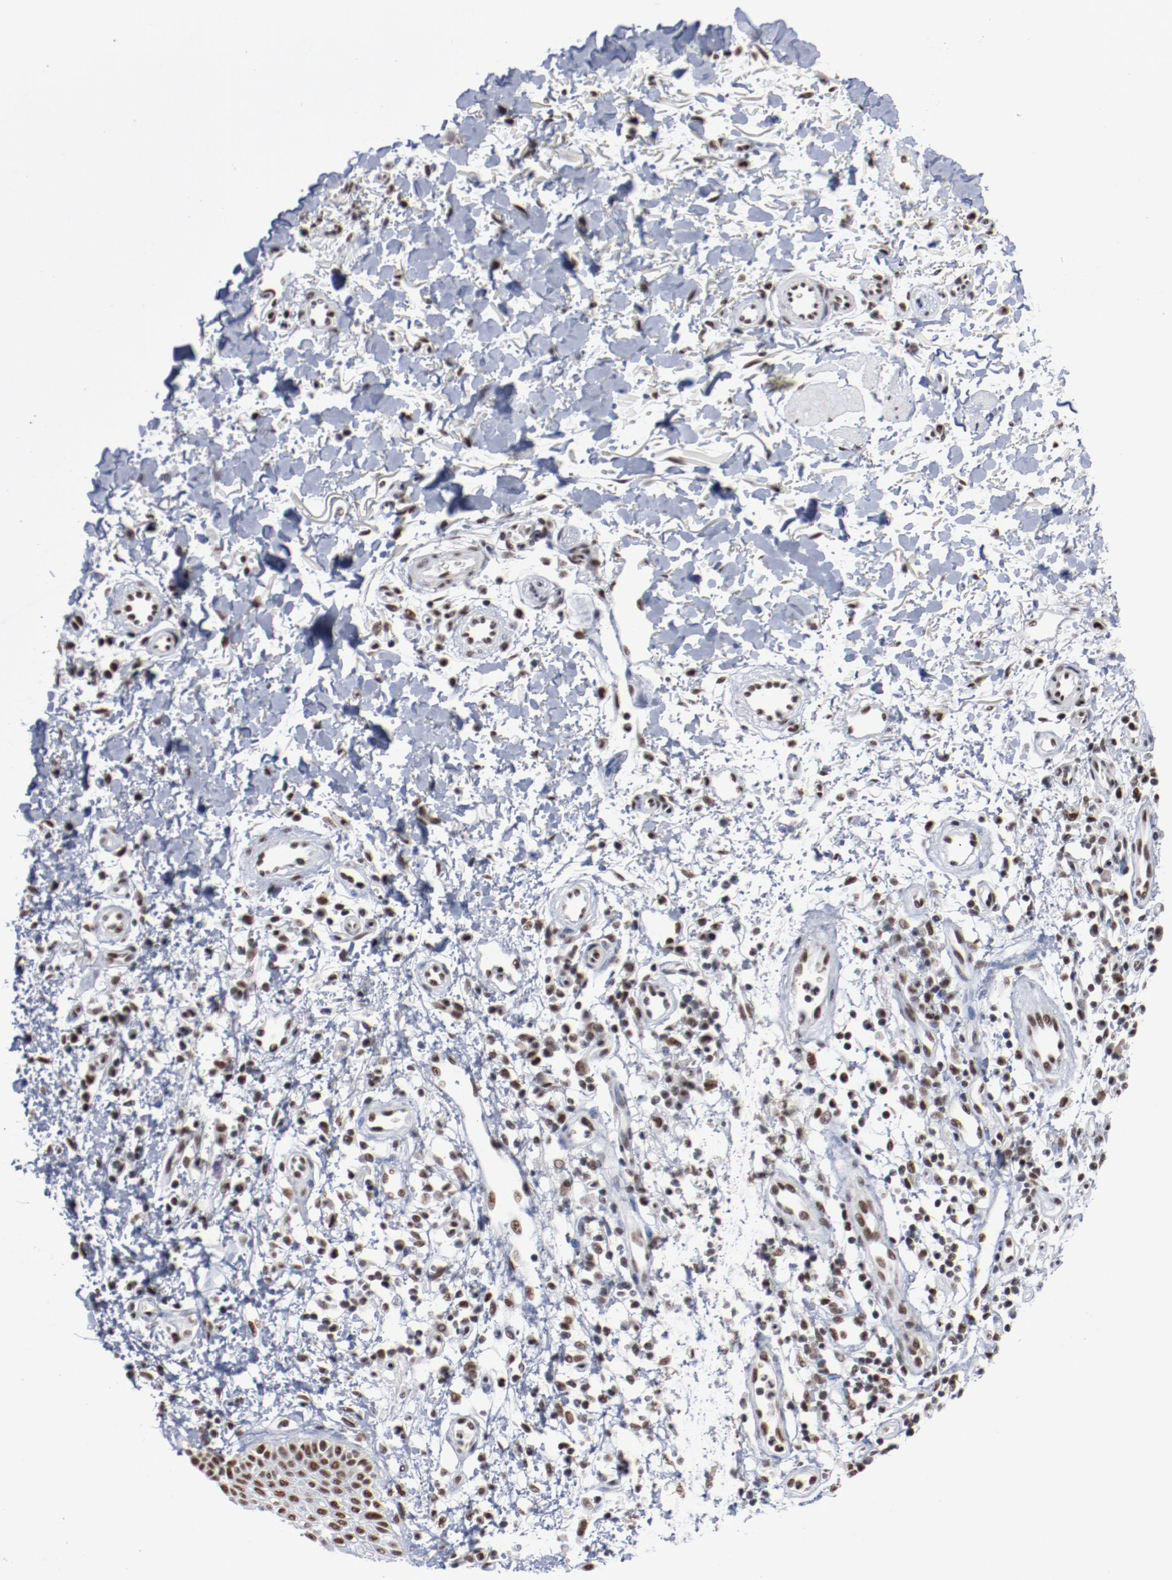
{"staining": {"intensity": "moderate", "quantity": ">75%", "location": "nuclear"}, "tissue": "skin cancer", "cell_type": "Tumor cells", "image_type": "cancer", "snomed": [{"axis": "morphology", "description": "Normal tissue, NOS"}, {"axis": "morphology", "description": "Basal cell carcinoma"}, {"axis": "topography", "description": "Skin"}], "caption": "Basal cell carcinoma (skin) stained with a protein marker shows moderate staining in tumor cells.", "gene": "BUB3", "patient": {"sex": "female", "age": 69}}